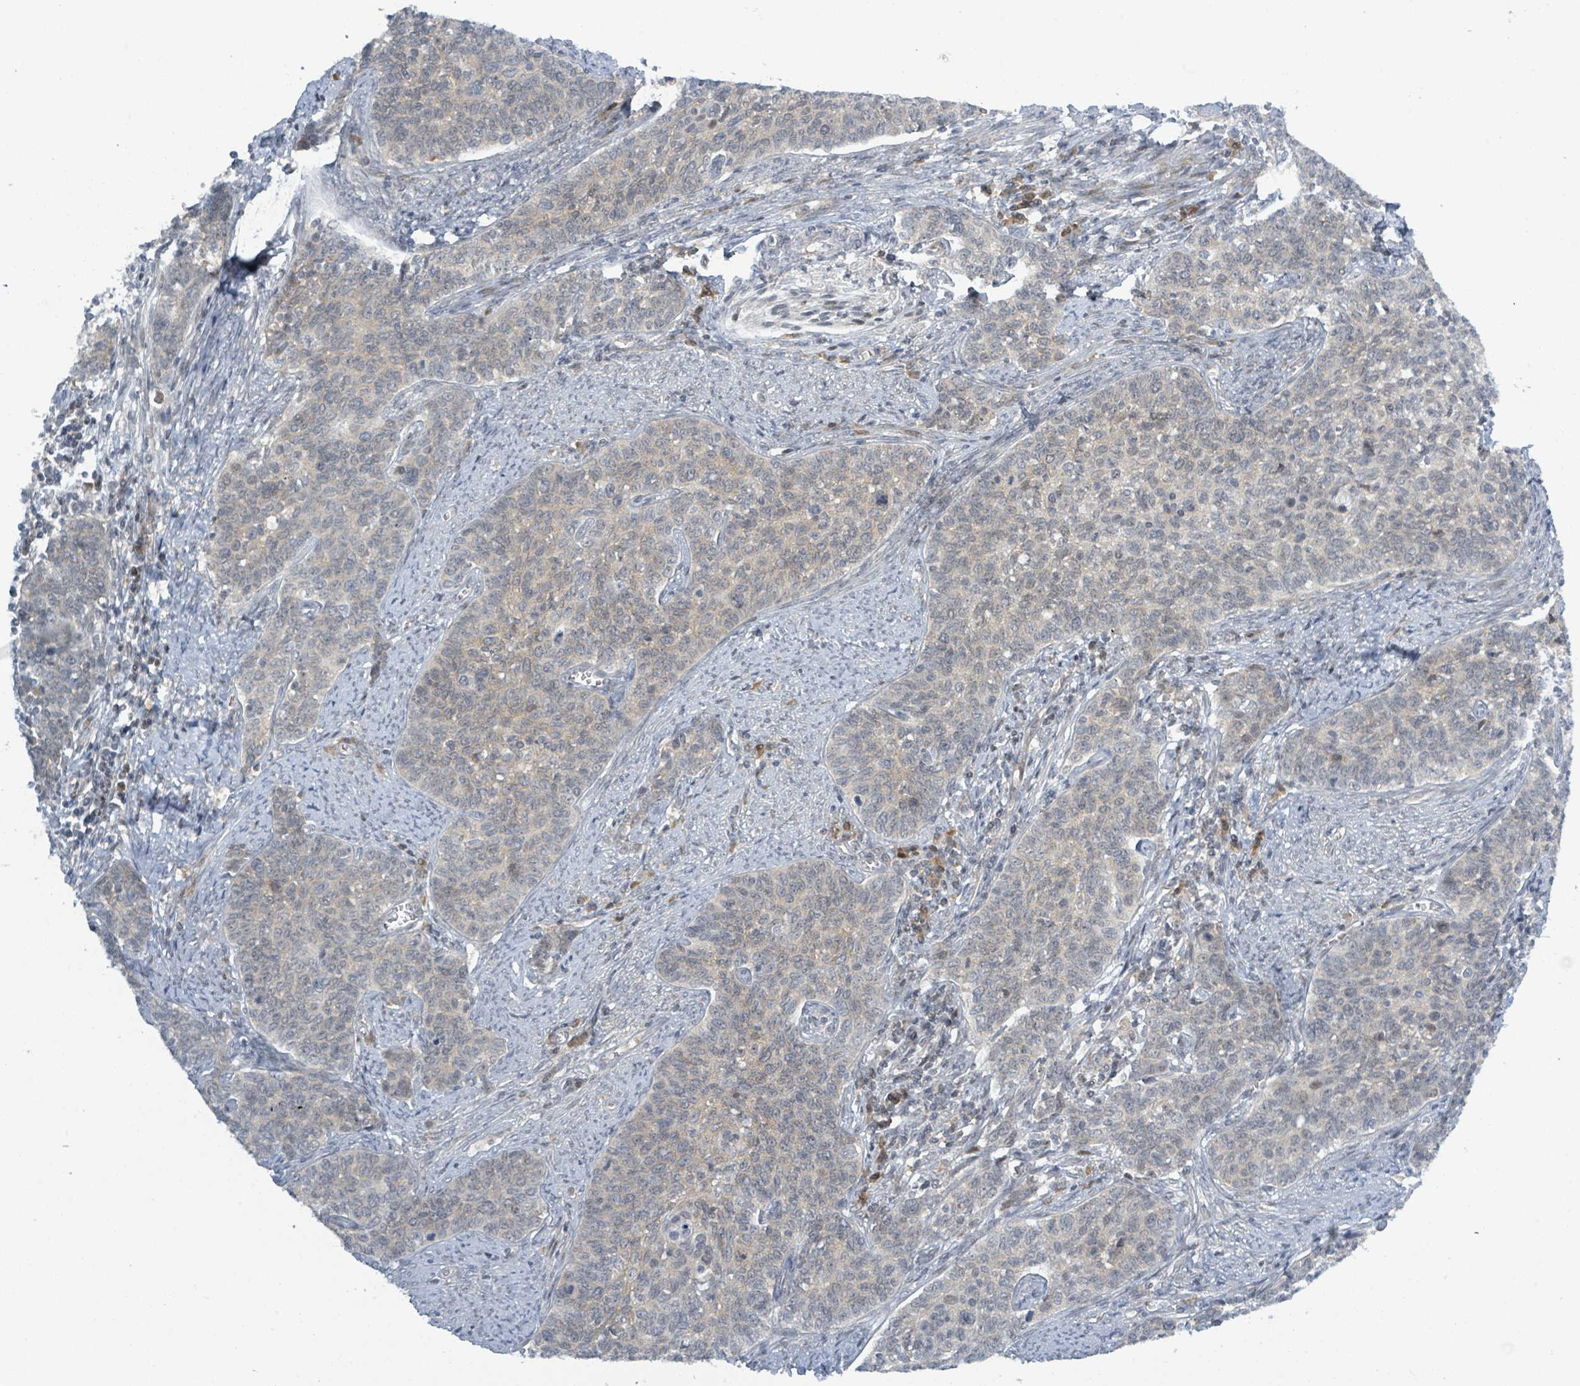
{"staining": {"intensity": "weak", "quantity": "<25%", "location": "cytoplasmic/membranous"}, "tissue": "cervical cancer", "cell_type": "Tumor cells", "image_type": "cancer", "snomed": [{"axis": "morphology", "description": "Squamous cell carcinoma, NOS"}, {"axis": "topography", "description": "Cervix"}], "caption": "DAB (3,3'-diaminobenzidine) immunohistochemical staining of human cervical squamous cell carcinoma shows no significant expression in tumor cells.", "gene": "RPL32", "patient": {"sex": "female", "age": 39}}